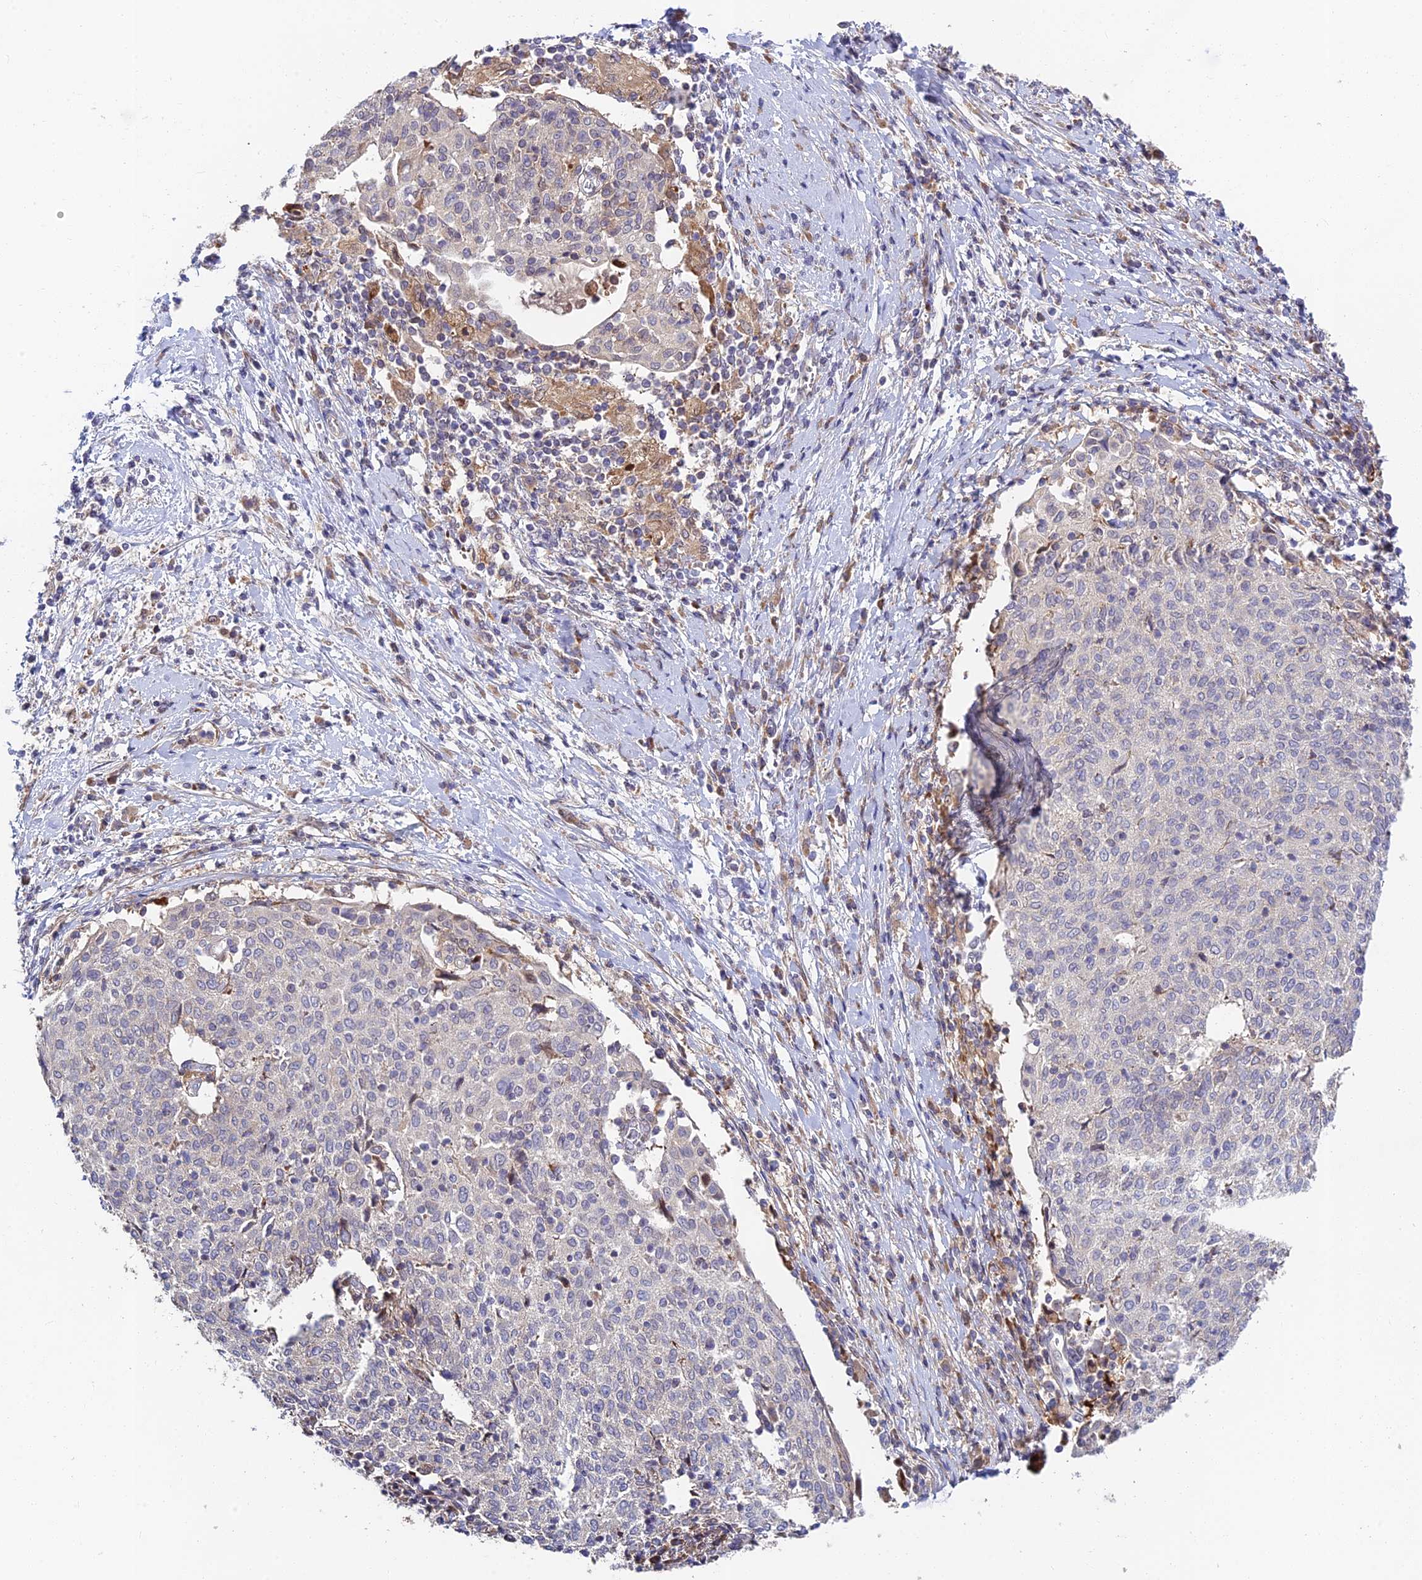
{"staining": {"intensity": "negative", "quantity": "none", "location": "none"}, "tissue": "cervical cancer", "cell_type": "Tumor cells", "image_type": "cancer", "snomed": [{"axis": "morphology", "description": "Squamous cell carcinoma, NOS"}, {"axis": "topography", "description": "Cervix"}], "caption": "The photomicrograph exhibits no significant staining in tumor cells of cervical cancer. (Immunohistochemistry, brightfield microscopy, high magnification).", "gene": "FUOM", "patient": {"sex": "female", "age": 52}}